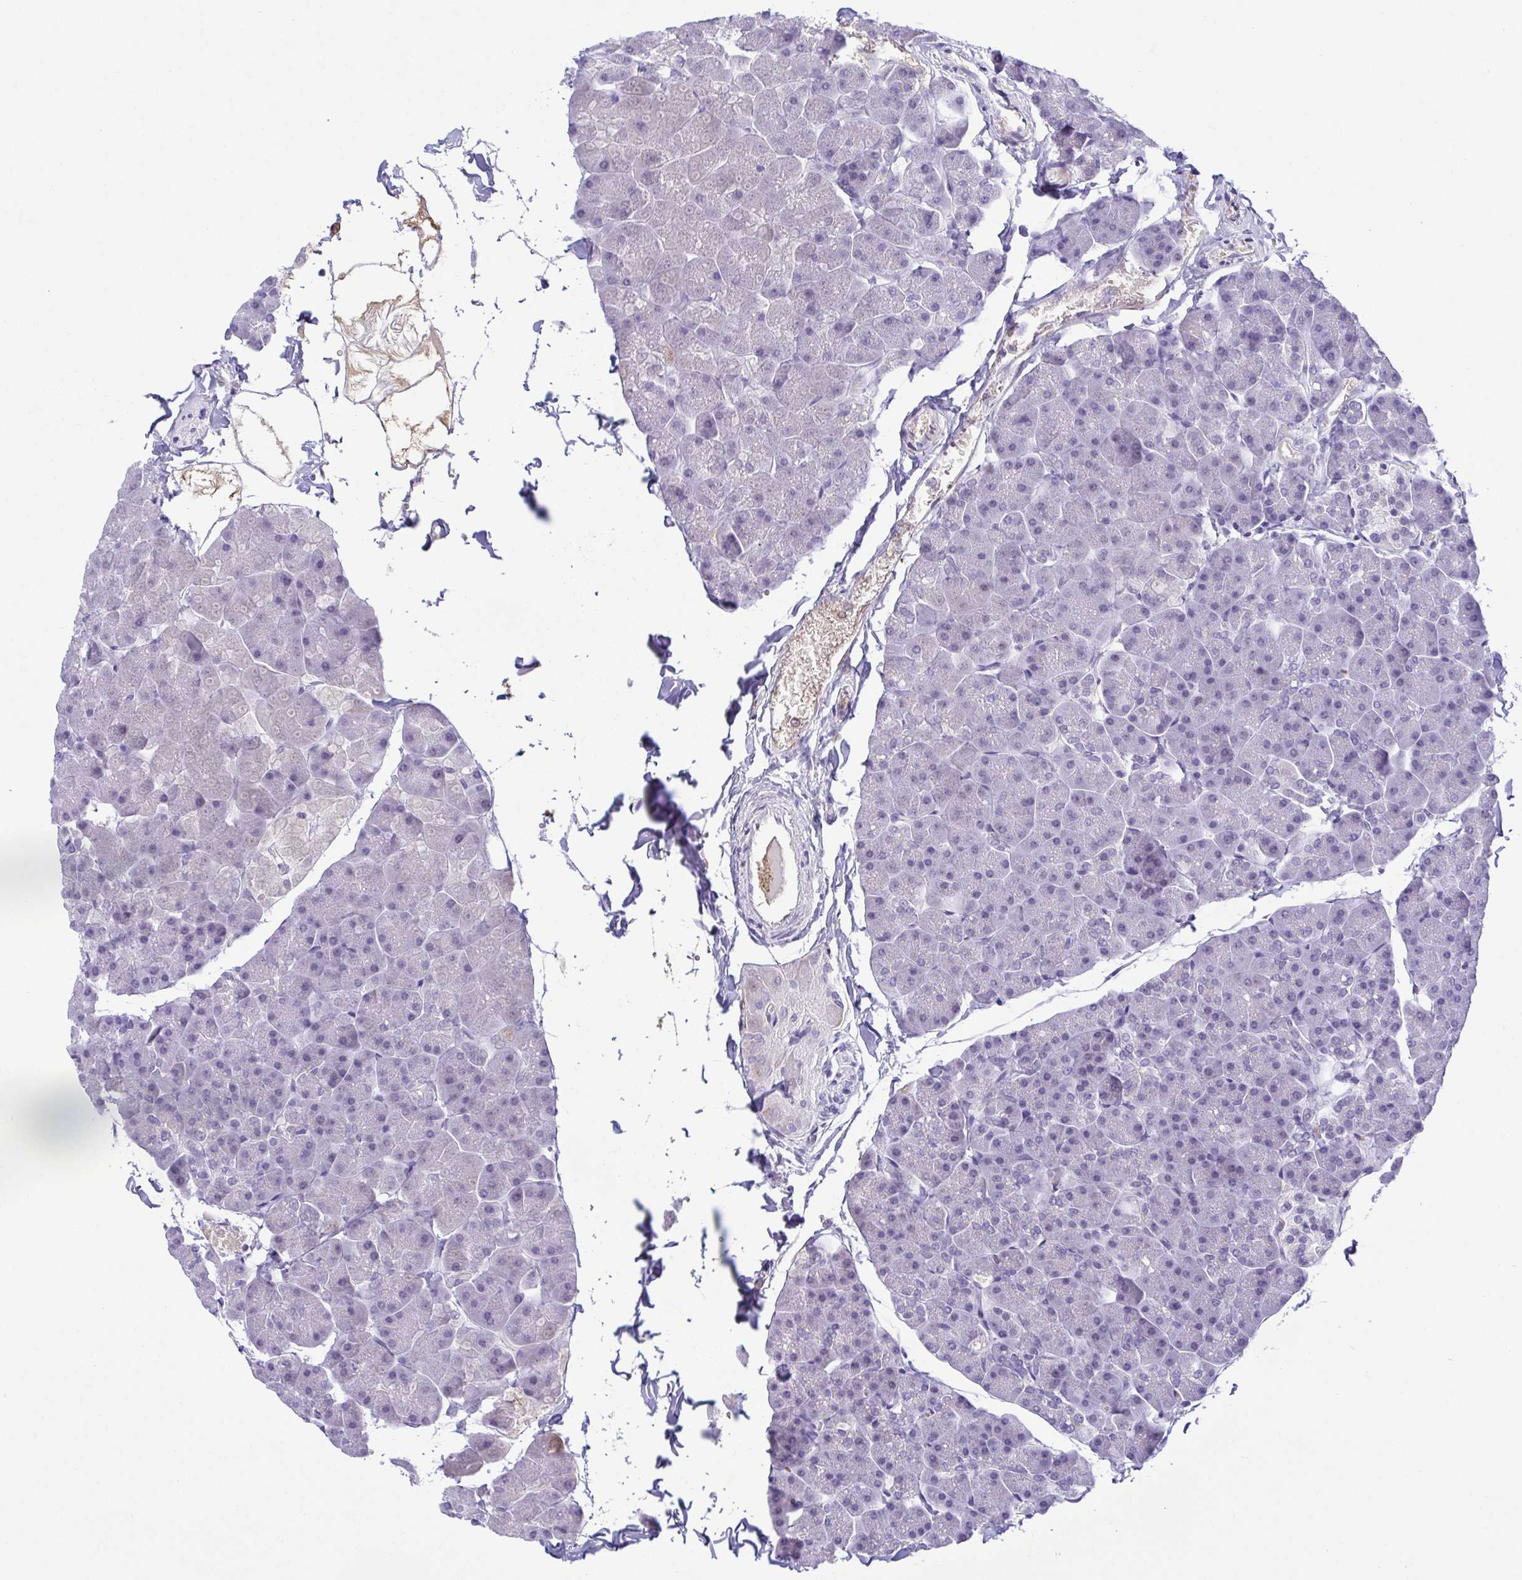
{"staining": {"intensity": "negative", "quantity": "none", "location": "none"}, "tissue": "pancreas", "cell_type": "Exocrine glandular cells", "image_type": "normal", "snomed": [{"axis": "morphology", "description": "Normal tissue, NOS"}, {"axis": "topography", "description": "Pancreas"}], "caption": "Immunohistochemistry (IHC) micrograph of unremarkable pancreas stained for a protein (brown), which reveals no expression in exocrine glandular cells. (DAB (3,3'-diaminobenzidine) immunohistochemistry (IHC) with hematoxylin counter stain).", "gene": "TIPIN", "patient": {"sex": "male", "age": 35}}